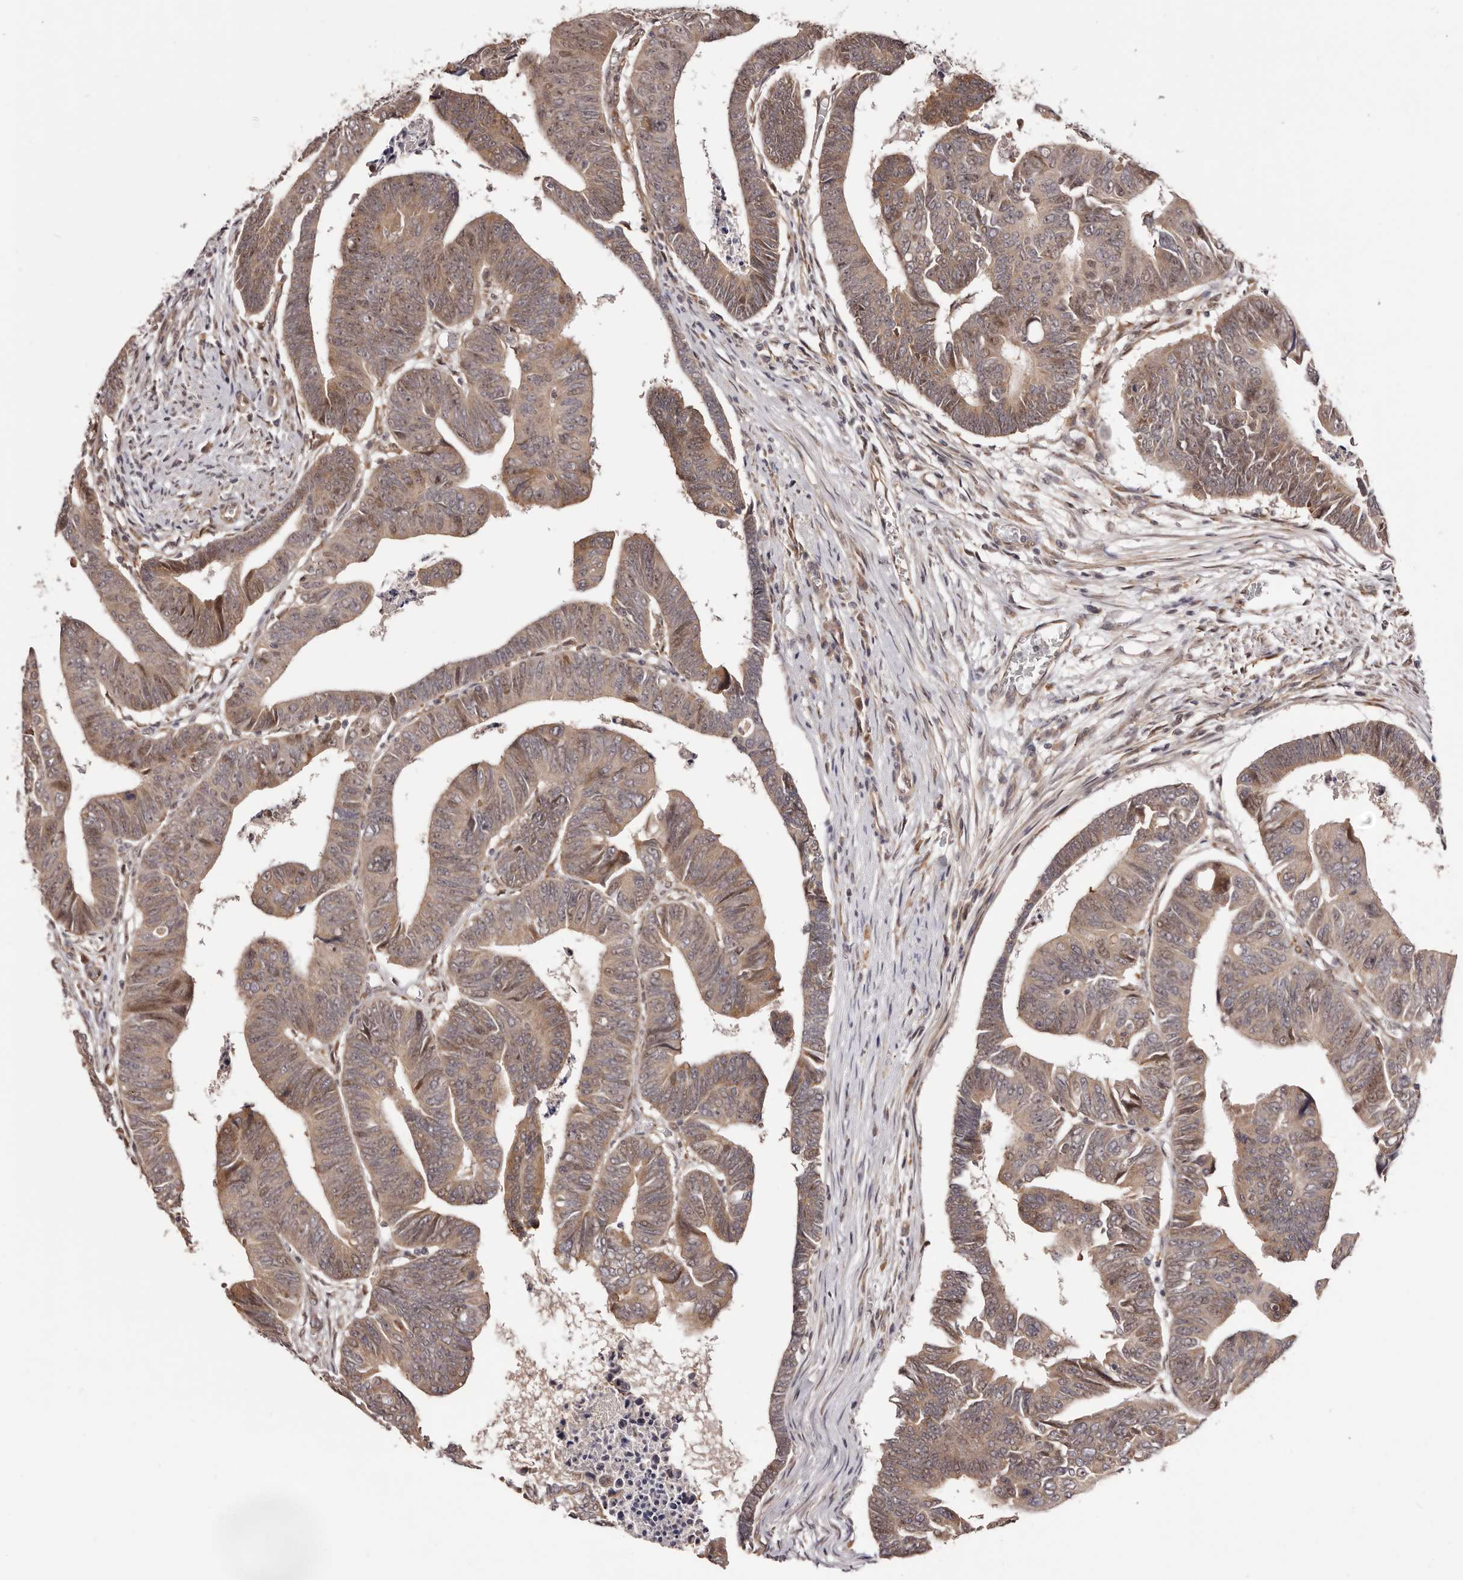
{"staining": {"intensity": "weak", "quantity": ">75%", "location": "cytoplasmic/membranous,nuclear"}, "tissue": "colorectal cancer", "cell_type": "Tumor cells", "image_type": "cancer", "snomed": [{"axis": "morphology", "description": "Adenocarcinoma, NOS"}, {"axis": "topography", "description": "Rectum"}], "caption": "This histopathology image shows colorectal adenocarcinoma stained with IHC to label a protein in brown. The cytoplasmic/membranous and nuclear of tumor cells show weak positivity for the protein. Nuclei are counter-stained blue.", "gene": "NOL12", "patient": {"sex": "female", "age": 65}}